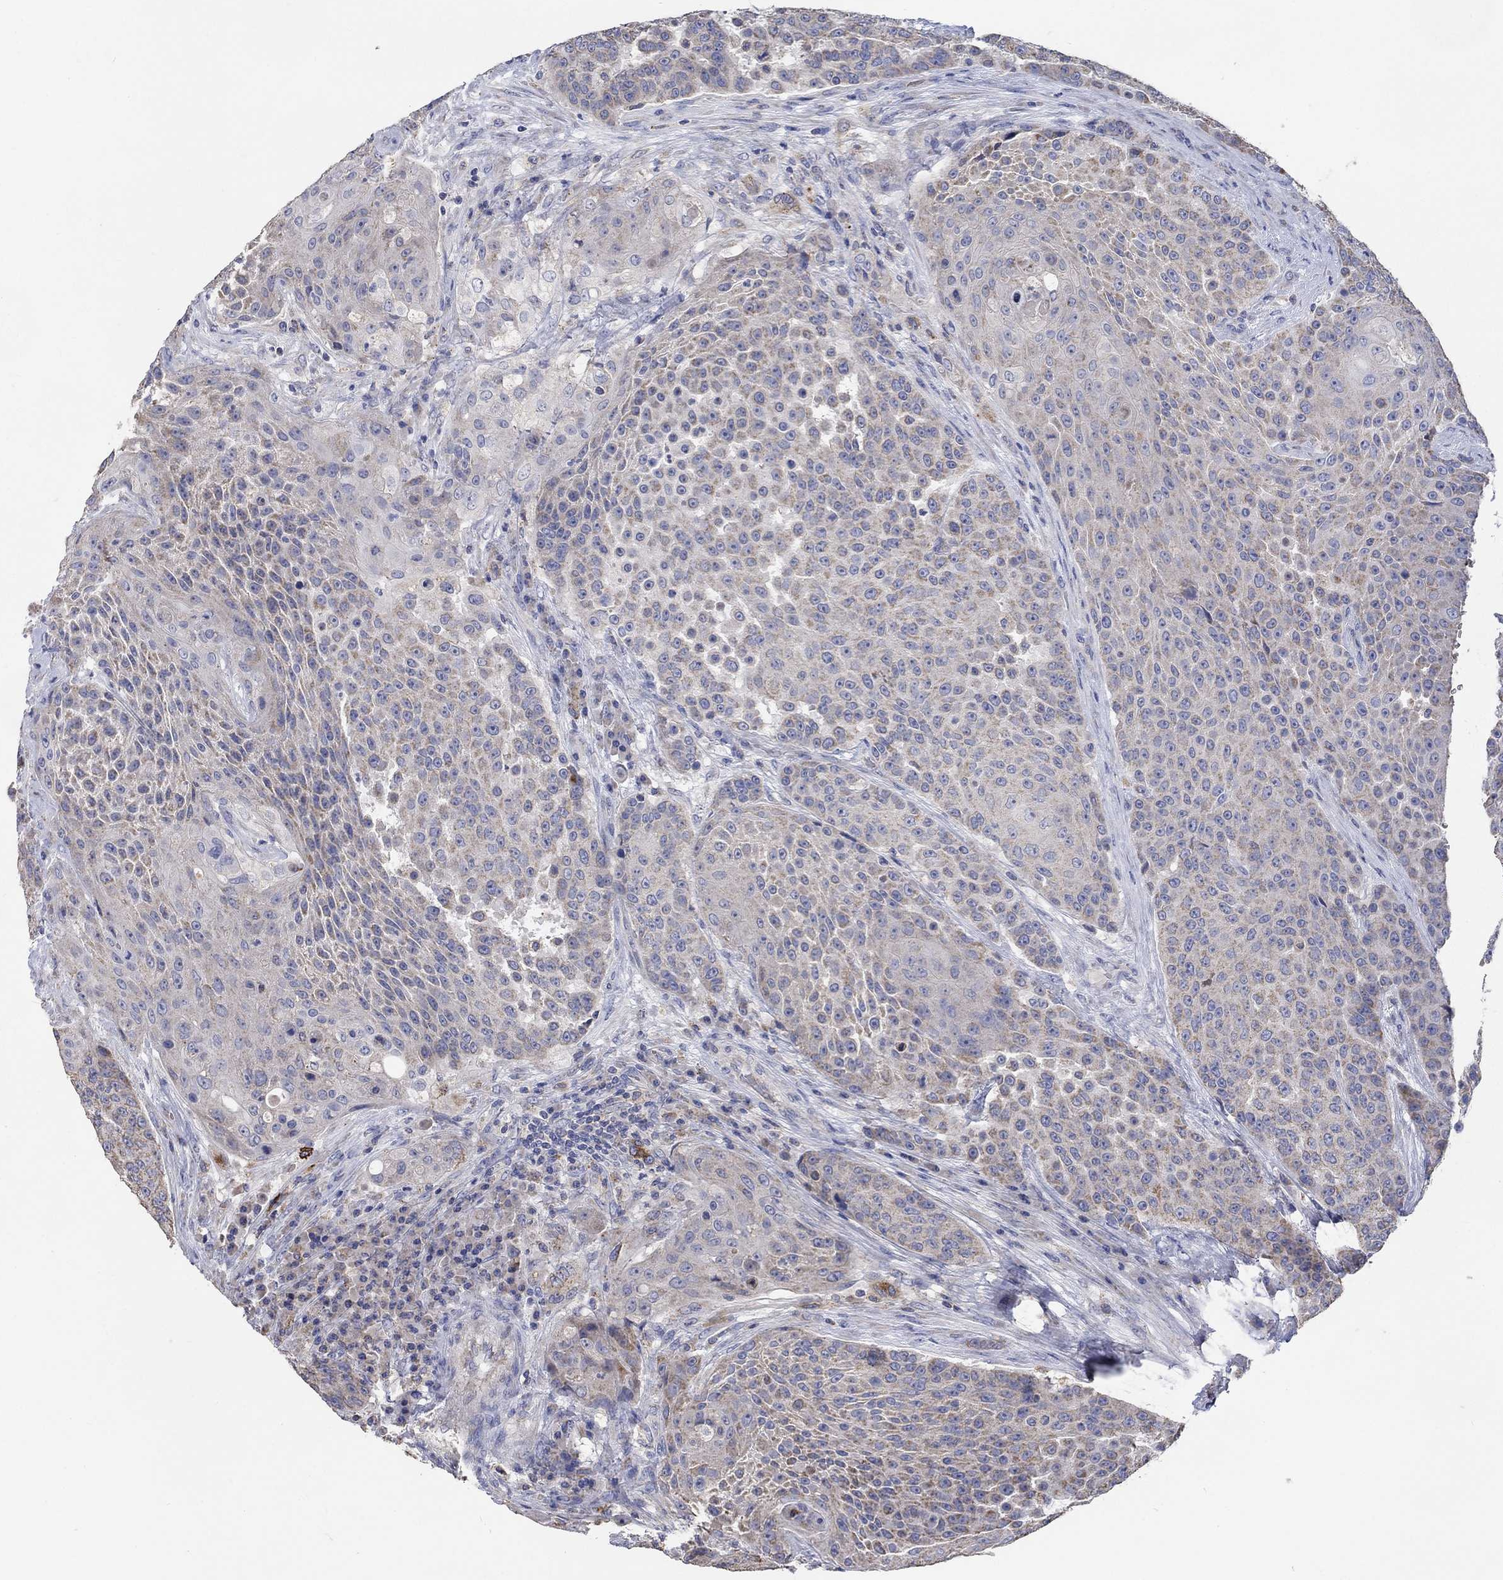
{"staining": {"intensity": "weak", "quantity": "25%-75%", "location": "cytoplasmic/membranous"}, "tissue": "urothelial cancer", "cell_type": "Tumor cells", "image_type": "cancer", "snomed": [{"axis": "morphology", "description": "Urothelial carcinoma, High grade"}, {"axis": "topography", "description": "Urinary bladder"}], "caption": "Approximately 25%-75% of tumor cells in urothelial carcinoma (high-grade) reveal weak cytoplasmic/membranous protein positivity as visualized by brown immunohistochemical staining.", "gene": "UGT8", "patient": {"sex": "female", "age": 63}}